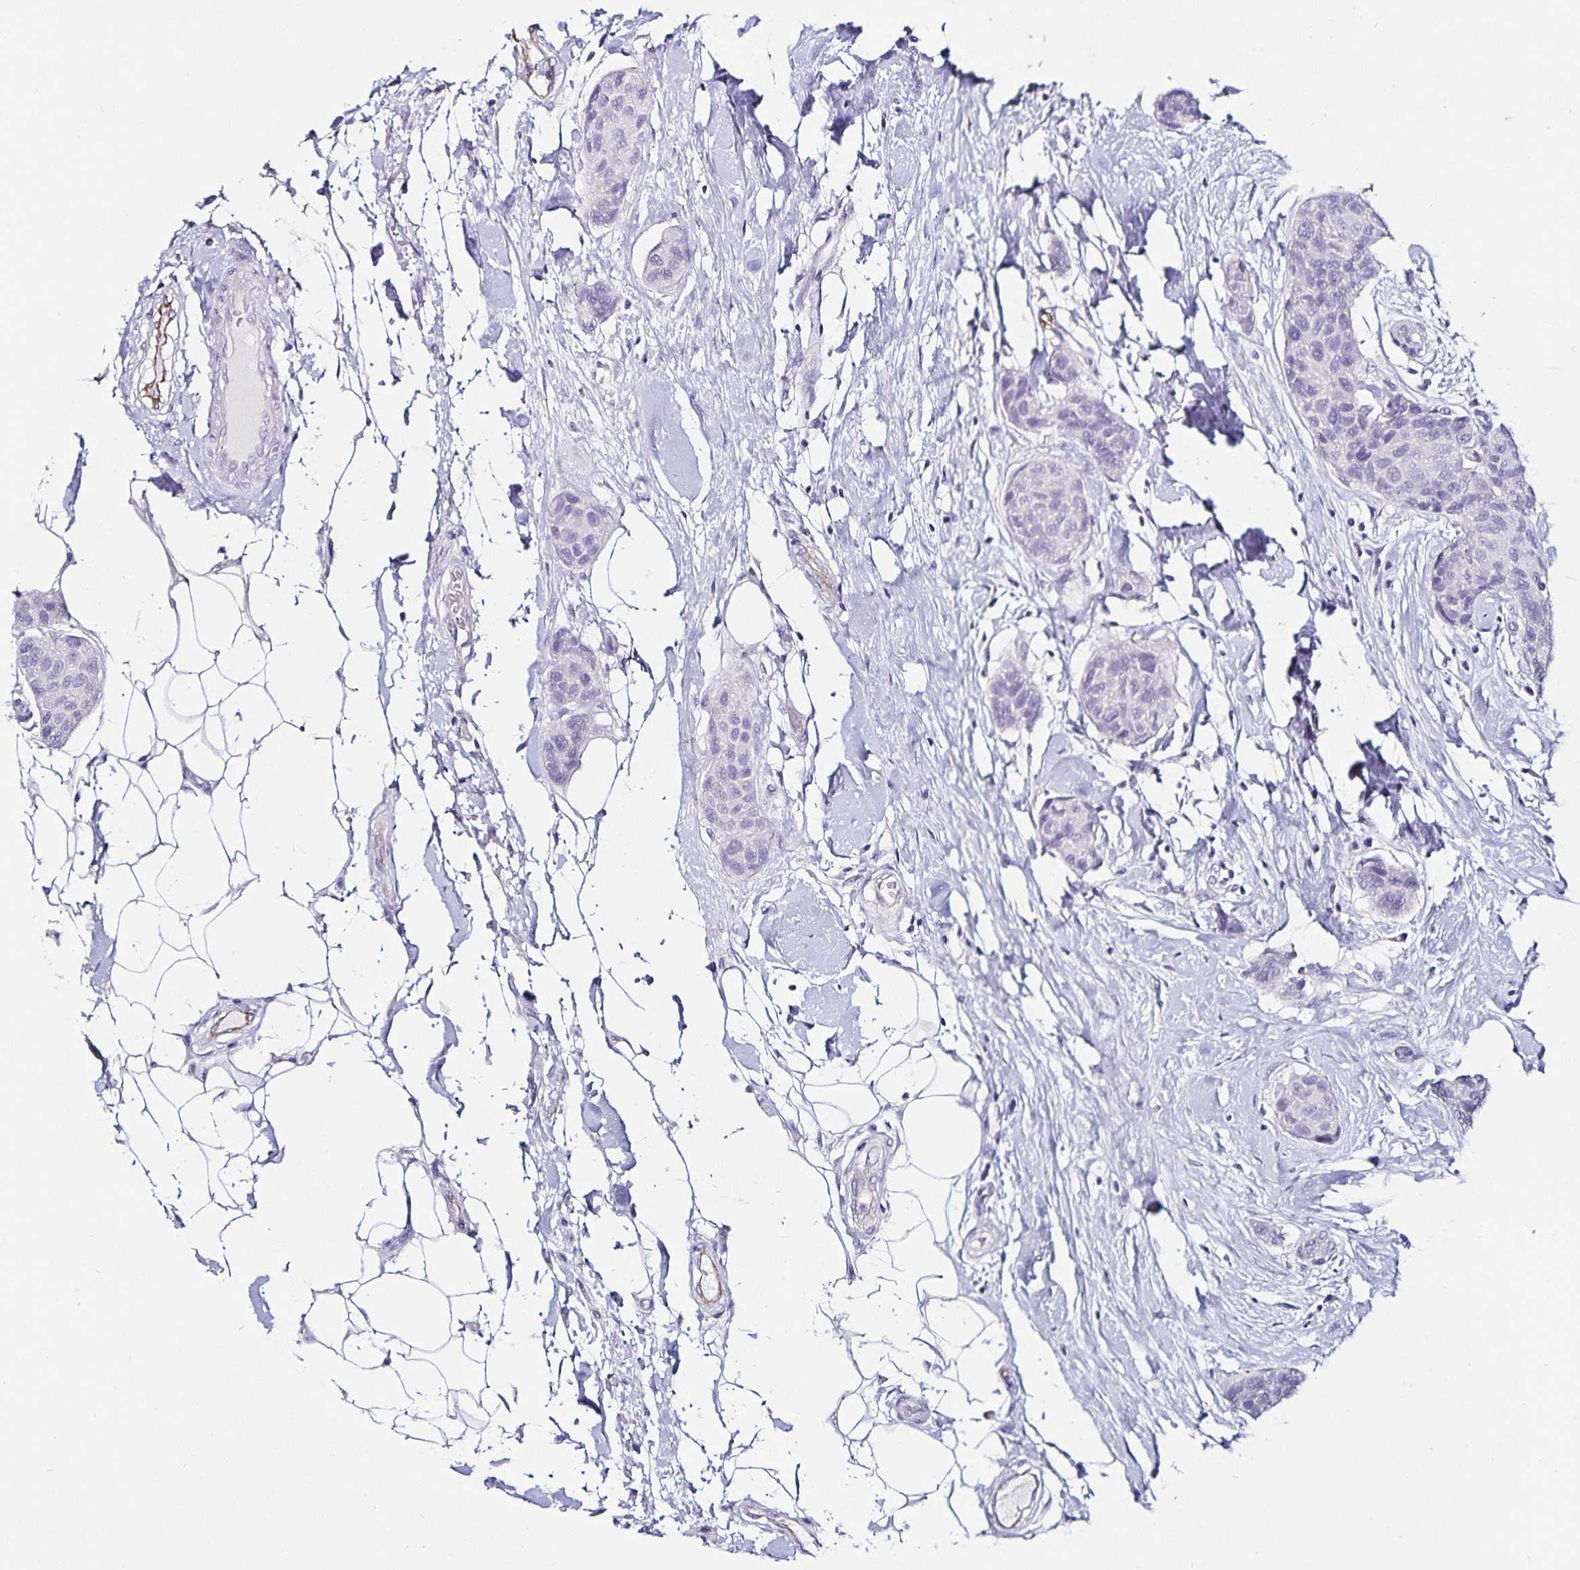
{"staining": {"intensity": "negative", "quantity": "none", "location": "none"}, "tissue": "breast cancer", "cell_type": "Tumor cells", "image_type": "cancer", "snomed": [{"axis": "morphology", "description": "Duct carcinoma"}, {"axis": "topography", "description": "Breast"}, {"axis": "topography", "description": "Lymph node"}], "caption": "This is a photomicrograph of IHC staining of breast cancer, which shows no expression in tumor cells. Nuclei are stained in blue.", "gene": "TSPAN7", "patient": {"sex": "female", "age": 80}}